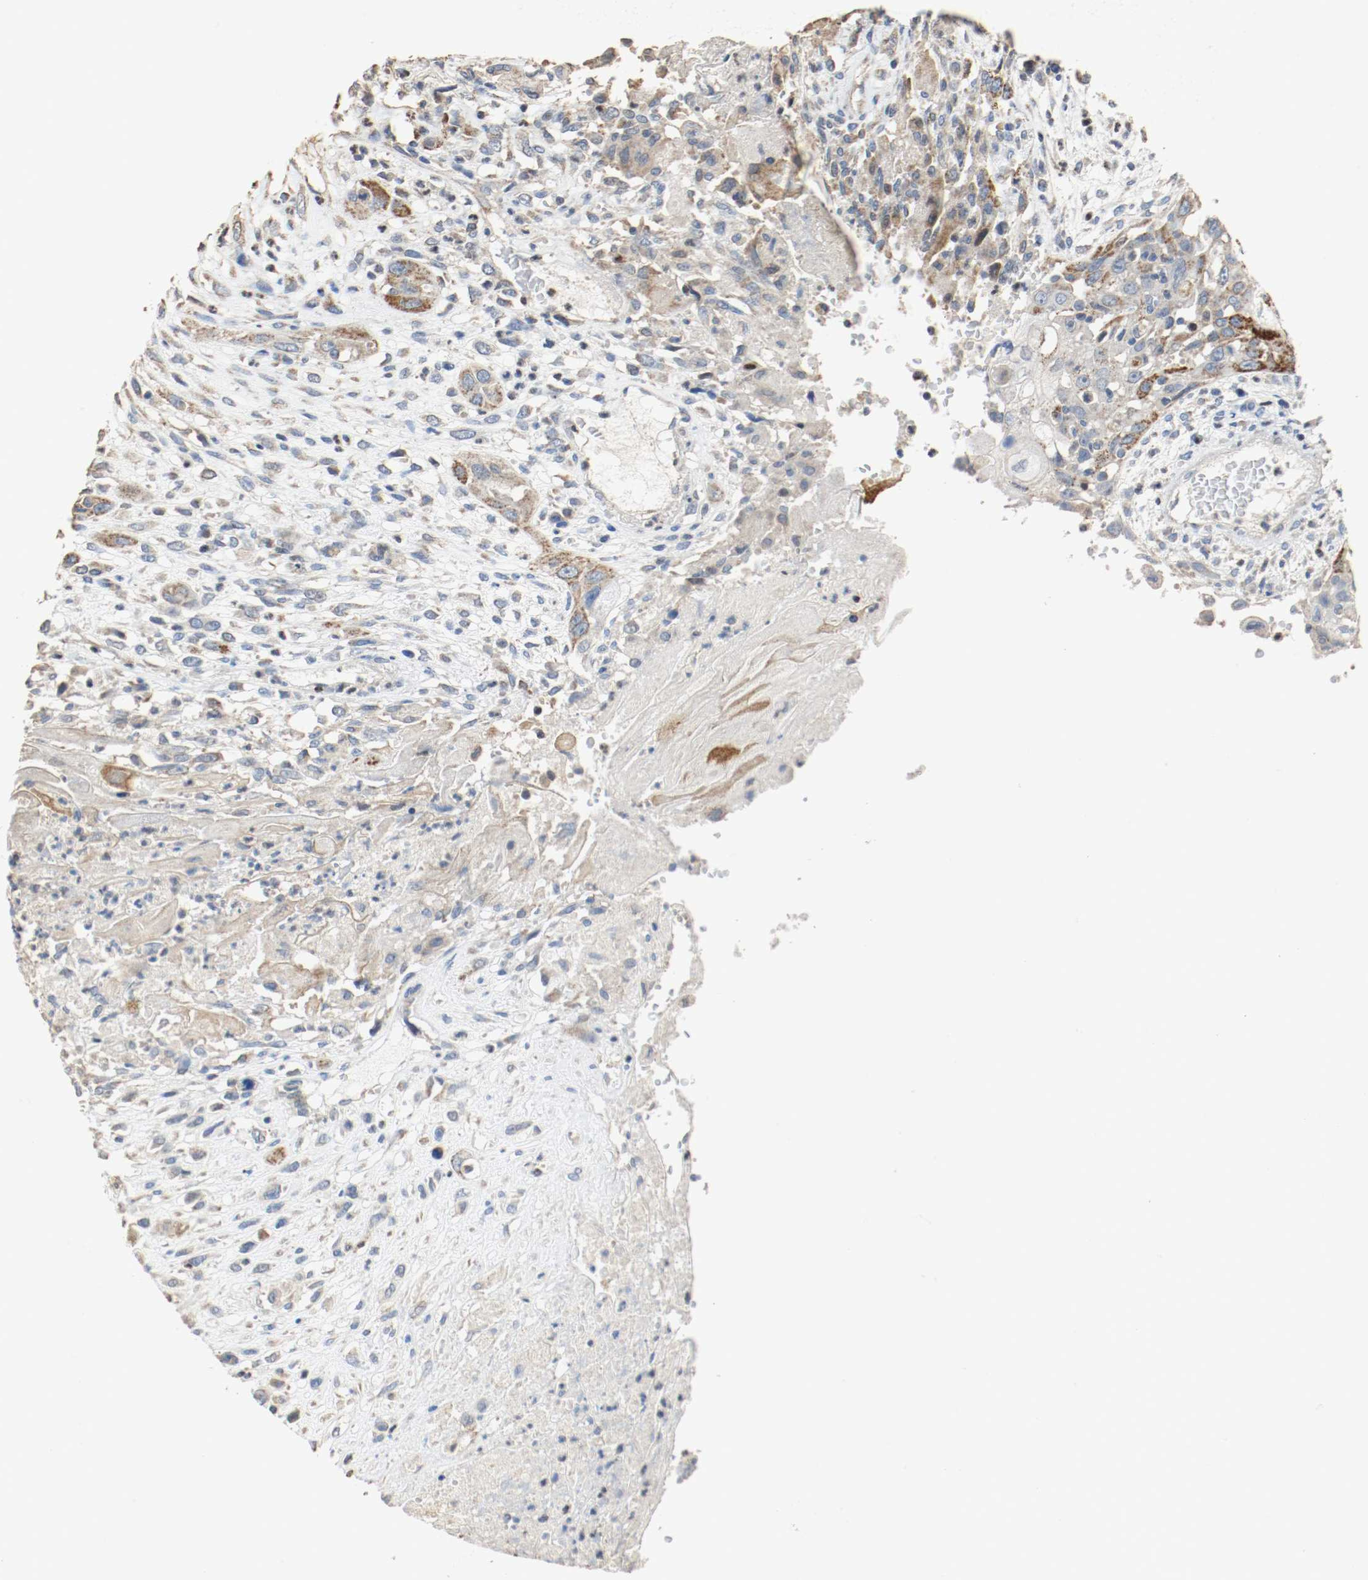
{"staining": {"intensity": "strong", "quantity": "25%-75%", "location": "cytoplasmic/membranous"}, "tissue": "head and neck cancer", "cell_type": "Tumor cells", "image_type": "cancer", "snomed": [{"axis": "morphology", "description": "Necrosis, NOS"}, {"axis": "morphology", "description": "Neoplasm, malignant, NOS"}, {"axis": "topography", "description": "Salivary gland"}, {"axis": "topography", "description": "Head-Neck"}], "caption": "Immunohistochemical staining of head and neck cancer shows high levels of strong cytoplasmic/membranous protein positivity in approximately 25%-75% of tumor cells.", "gene": "ALDH4A1", "patient": {"sex": "male", "age": 43}}